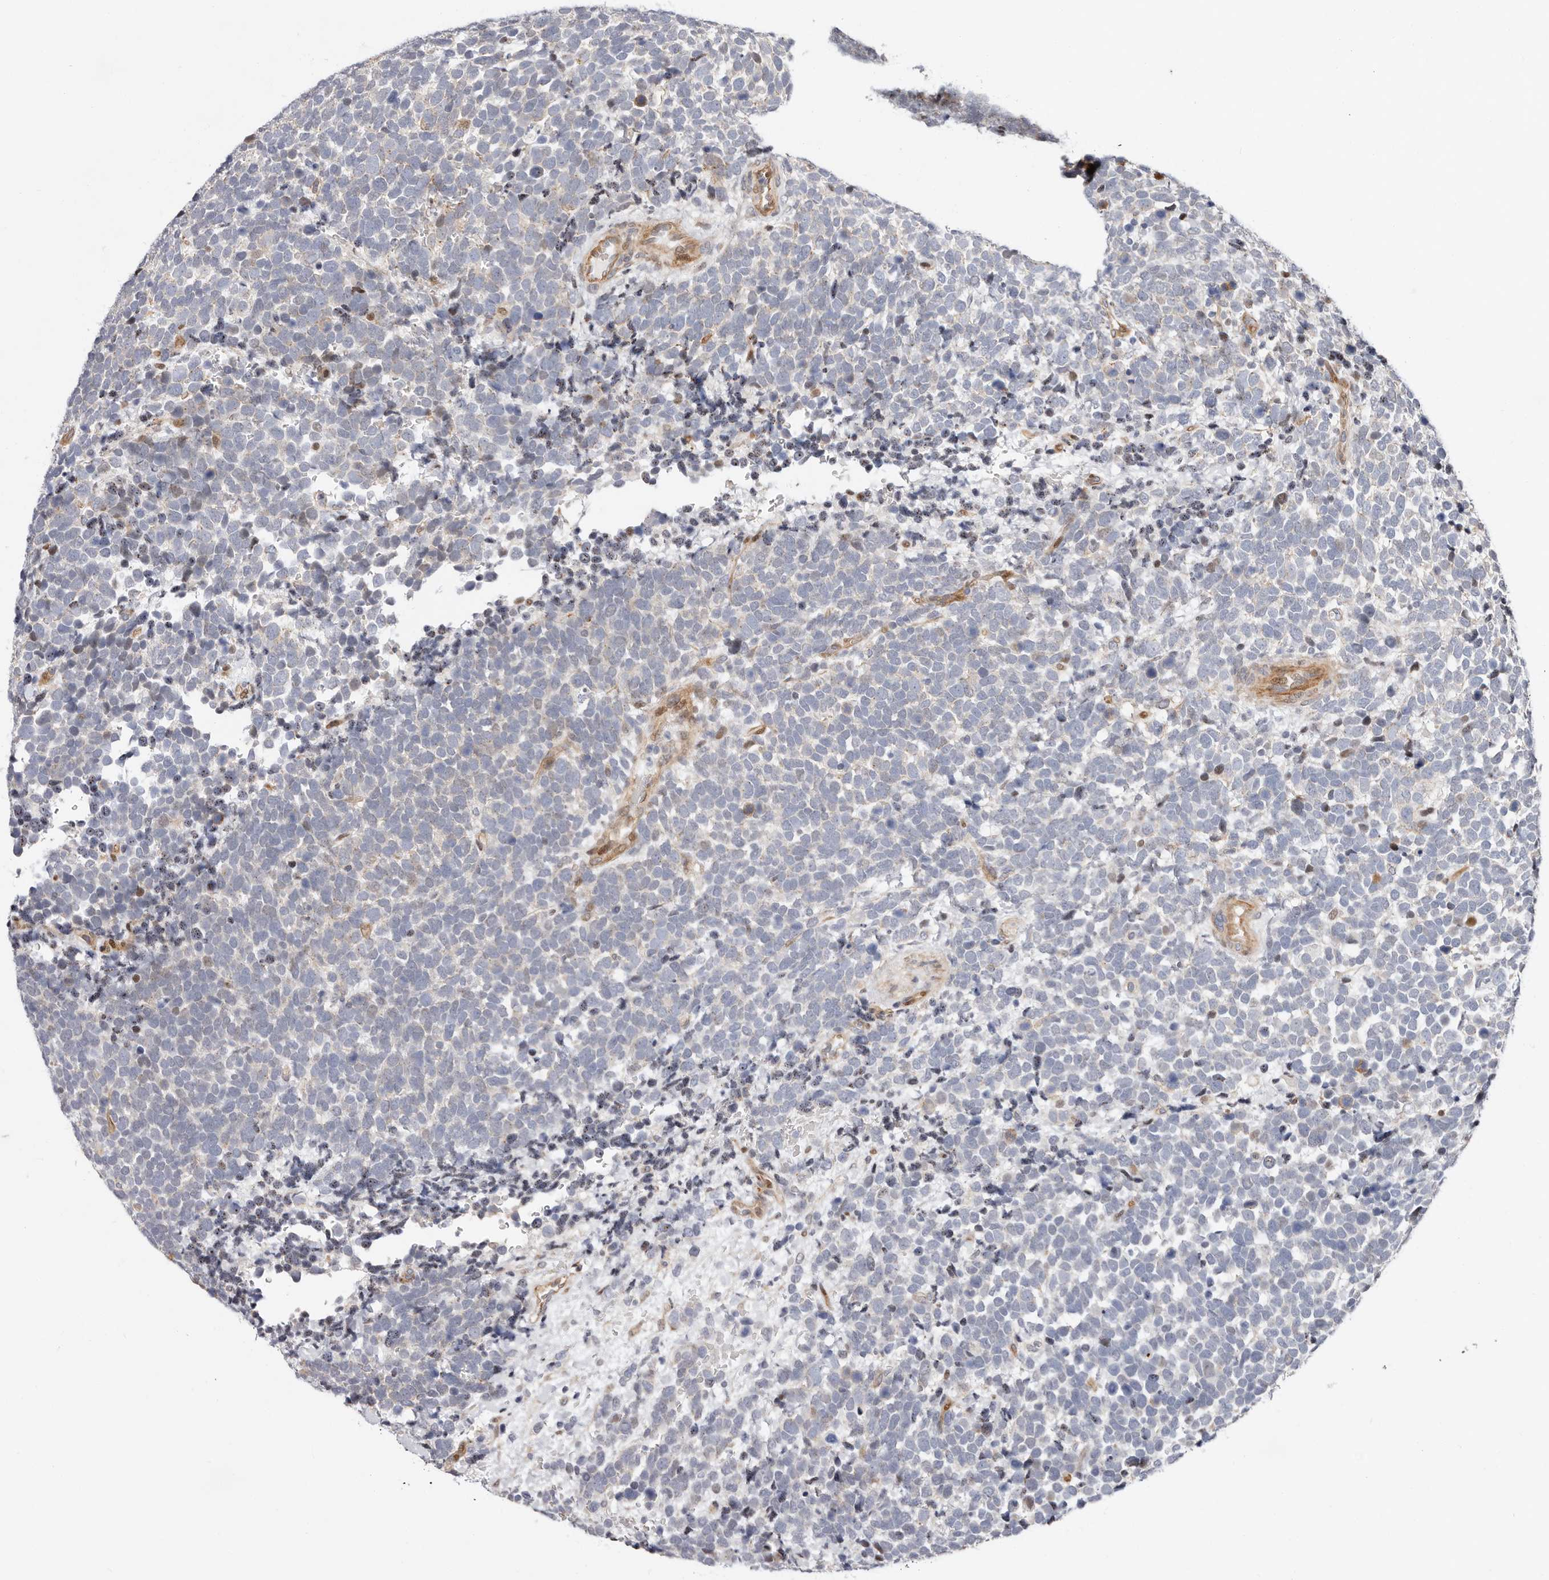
{"staining": {"intensity": "weak", "quantity": "<25%", "location": "cytoplasmic/membranous,nuclear"}, "tissue": "urothelial cancer", "cell_type": "Tumor cells", "image_type": "cancer", "snomed": [{"axis": "morphology", "description": "Urothelial carcinoma, High grade"}, {"axis": "topography", "description": "Urinary bladder"}], "caption": "Urothelial cancer stained for a protein using immunohistochemistry (IHC) exhibits no staining tumor cells.", "gene": "EPHX3", "patient": {"sex": "female", "age": 82}}